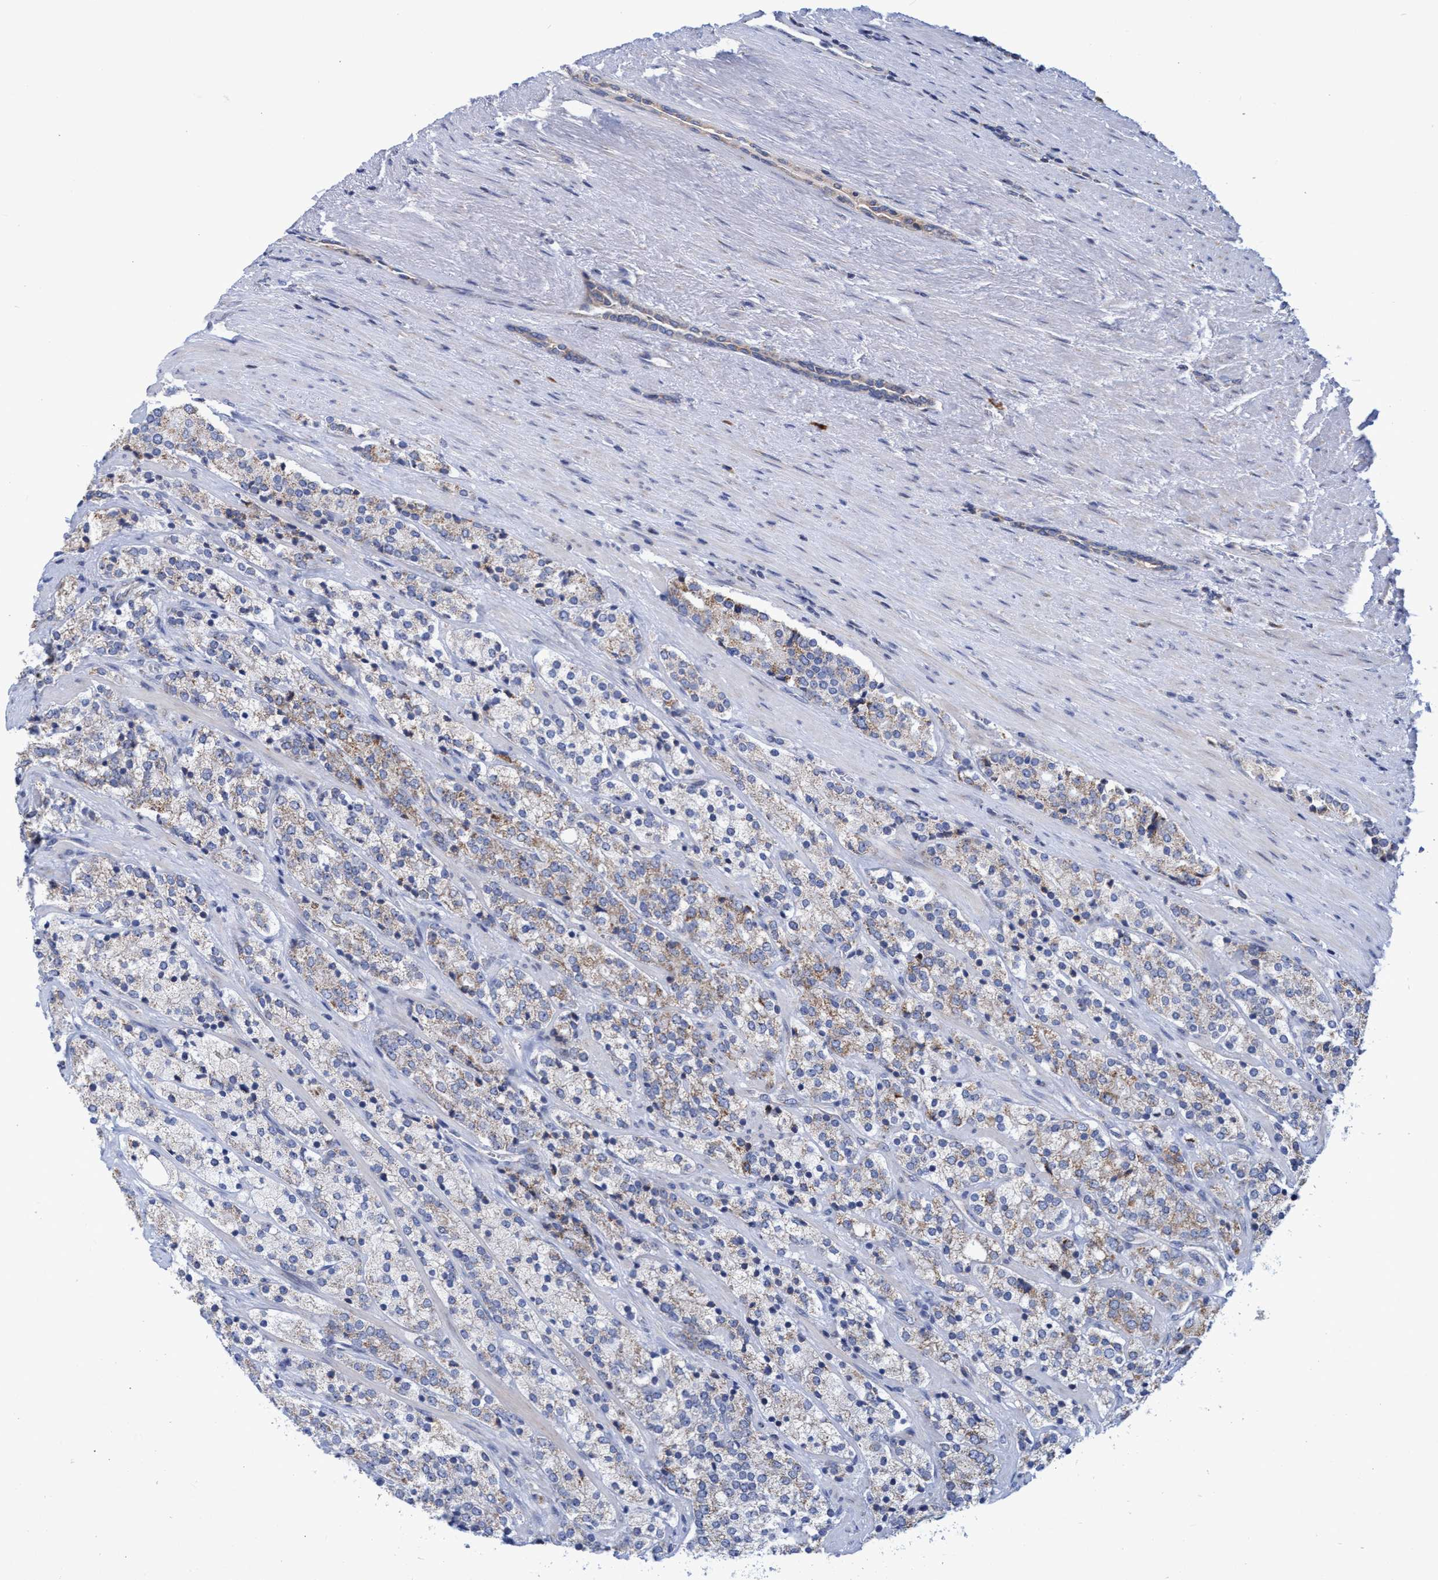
{"staining": {"intensity": "moderate", "quantity": ">75%", "location": "cytoplasmic/membranous"}, "tissue": "prostate cancer", "cell_type": "Tumor cells", "image_type": "cancer", "snomed": [{"axis": "morphology", "description": "Adenocarcinoma, High grade"}, {"axis": "topography", "description": "Prostate"}], "caption": "IHC of human prostate cancer exhibits medium levels of moderate cytoplasmic/membranous positivity in approximately >75% of tumor cells.", "gene": "NAT16", "patient": {"sex": "male", "age": 71}}